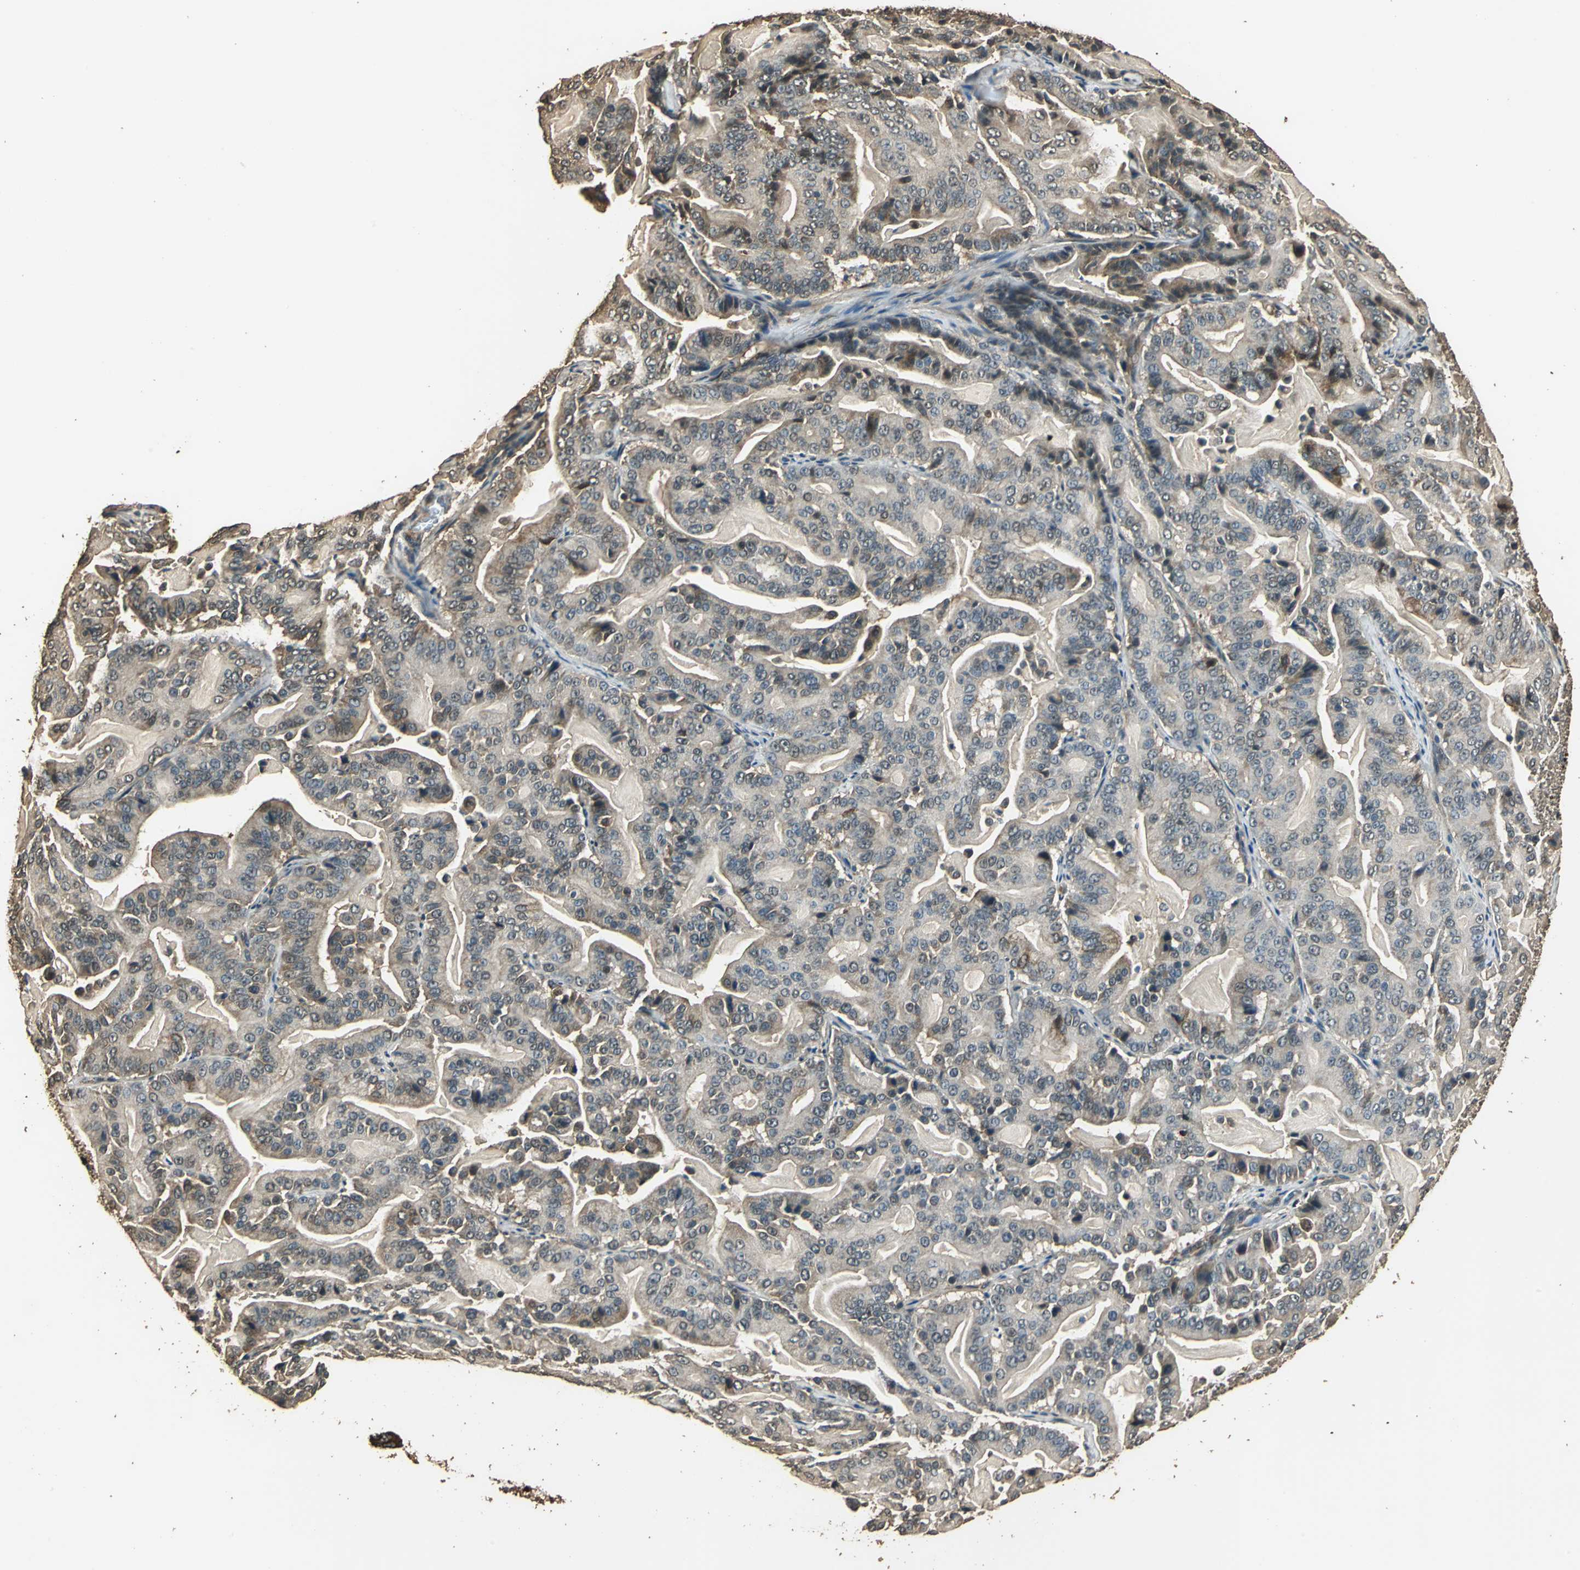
{"staining": {"intensity": "moderate", "quantity": ">75%", "location": "cytoplasmic/membranous,nuclear"}, "tissue": "pancreatic cancer", "cell_type": "Tumor cells", "image_type": "cancer", "snomed": [{"axis": "morphology", "description": "Adenocarcinoma, NOS"}, {"axis": "topography", "description": "Pancreas"}], "caption": "This photomicrograph displays pancreatic cancer stained with IHC to label a protein in brown. The cytoplasmic/membranous and nuclear of tumor cells show moderate positivity for the protein. Nuclei are counter-stained blue.", "gene": "TMPRSS4", "patient": {"sex": "male", "age": 63}}